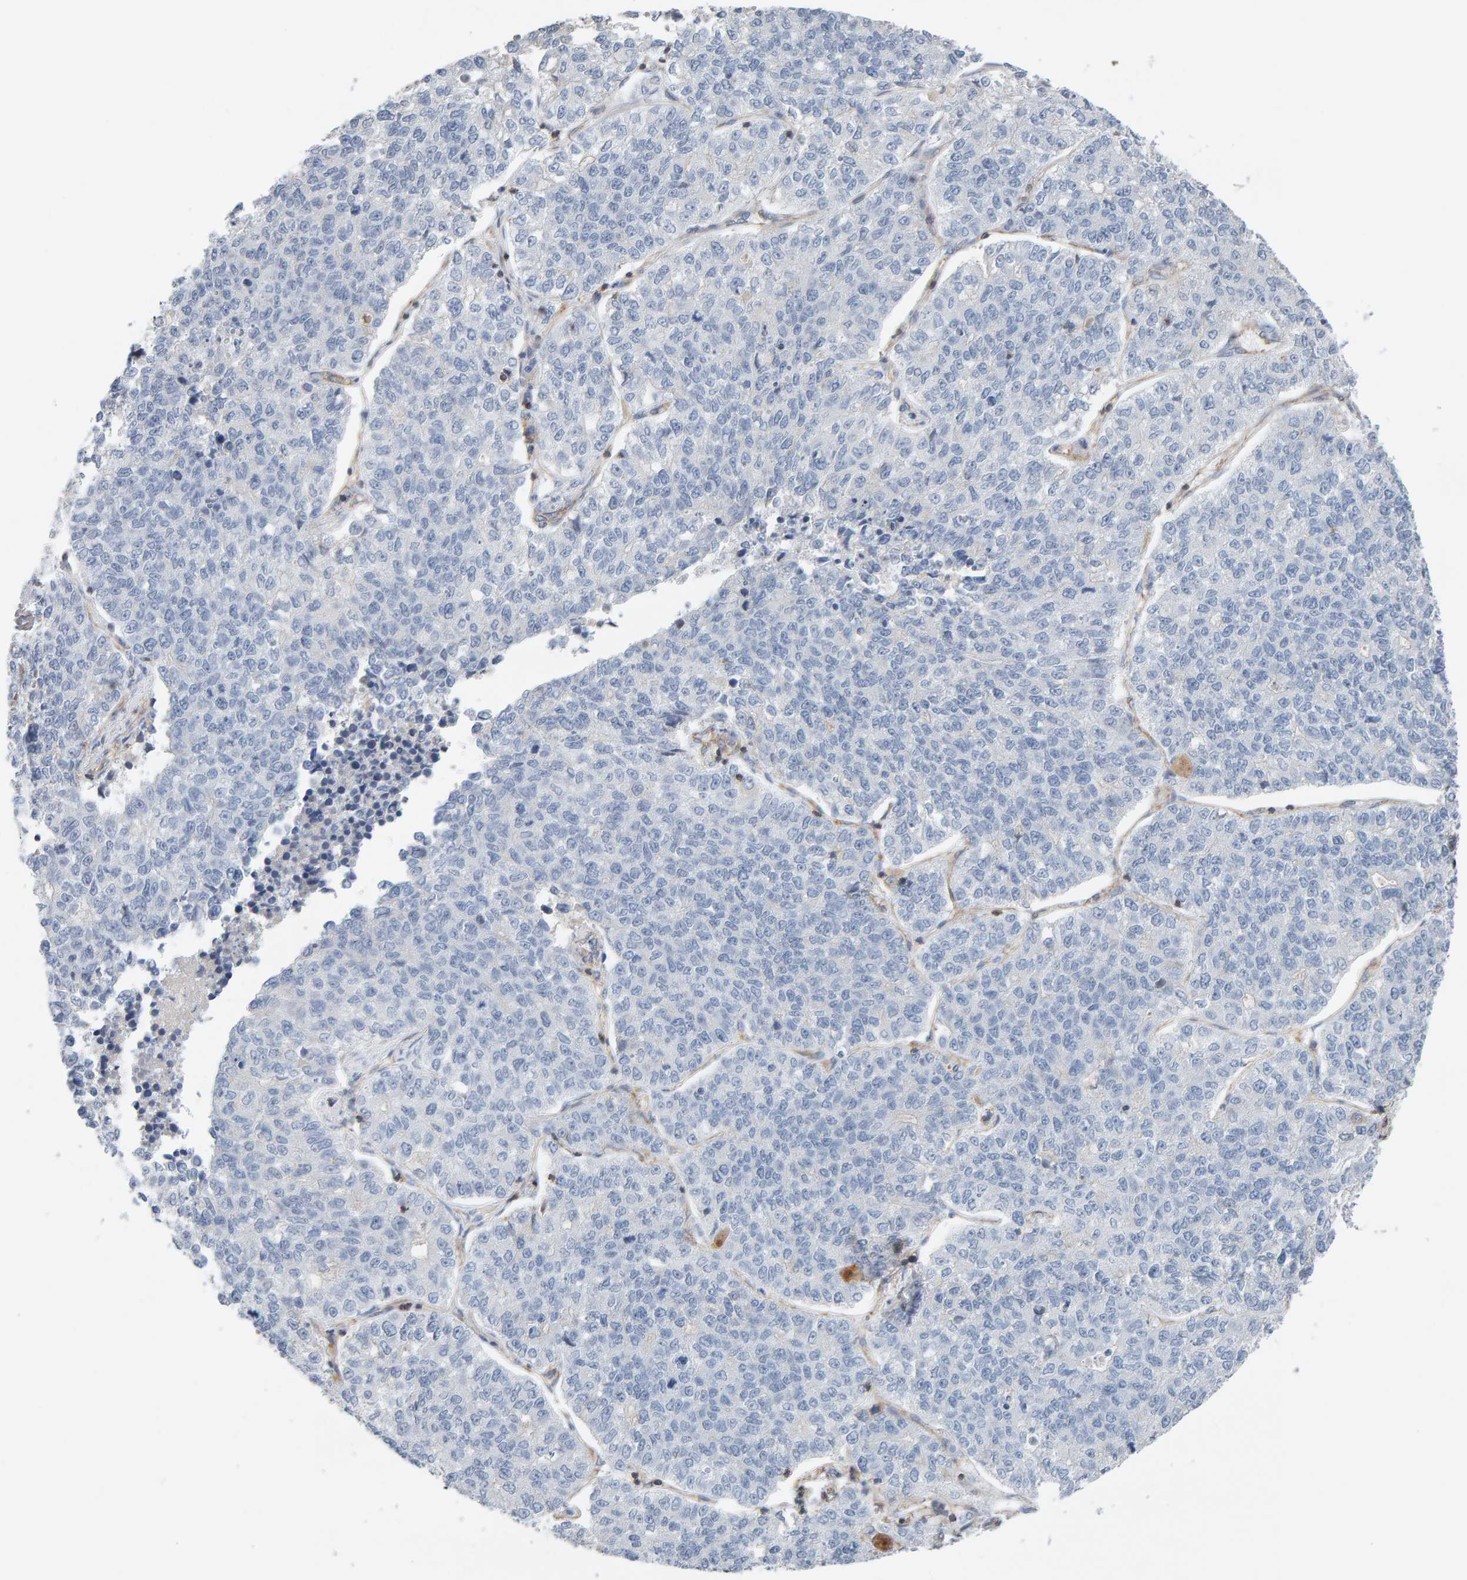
{"staining": {"intensity": "negative", "quantity": "none", "location": "none"}, "tissue": "lung cancer", "cell_type": "Tumor cells", "image_type": "cancer", "snomed": [{"axis": "morphology", "description": "Adenocarcinoma, NOS"}, {"axis": "topography", "description": "Lung"}], "caption": "Tumor cells show no significant staining in lung cancer.", "gene": "FYN", "patient": {"sex": "male", "age": 49}}